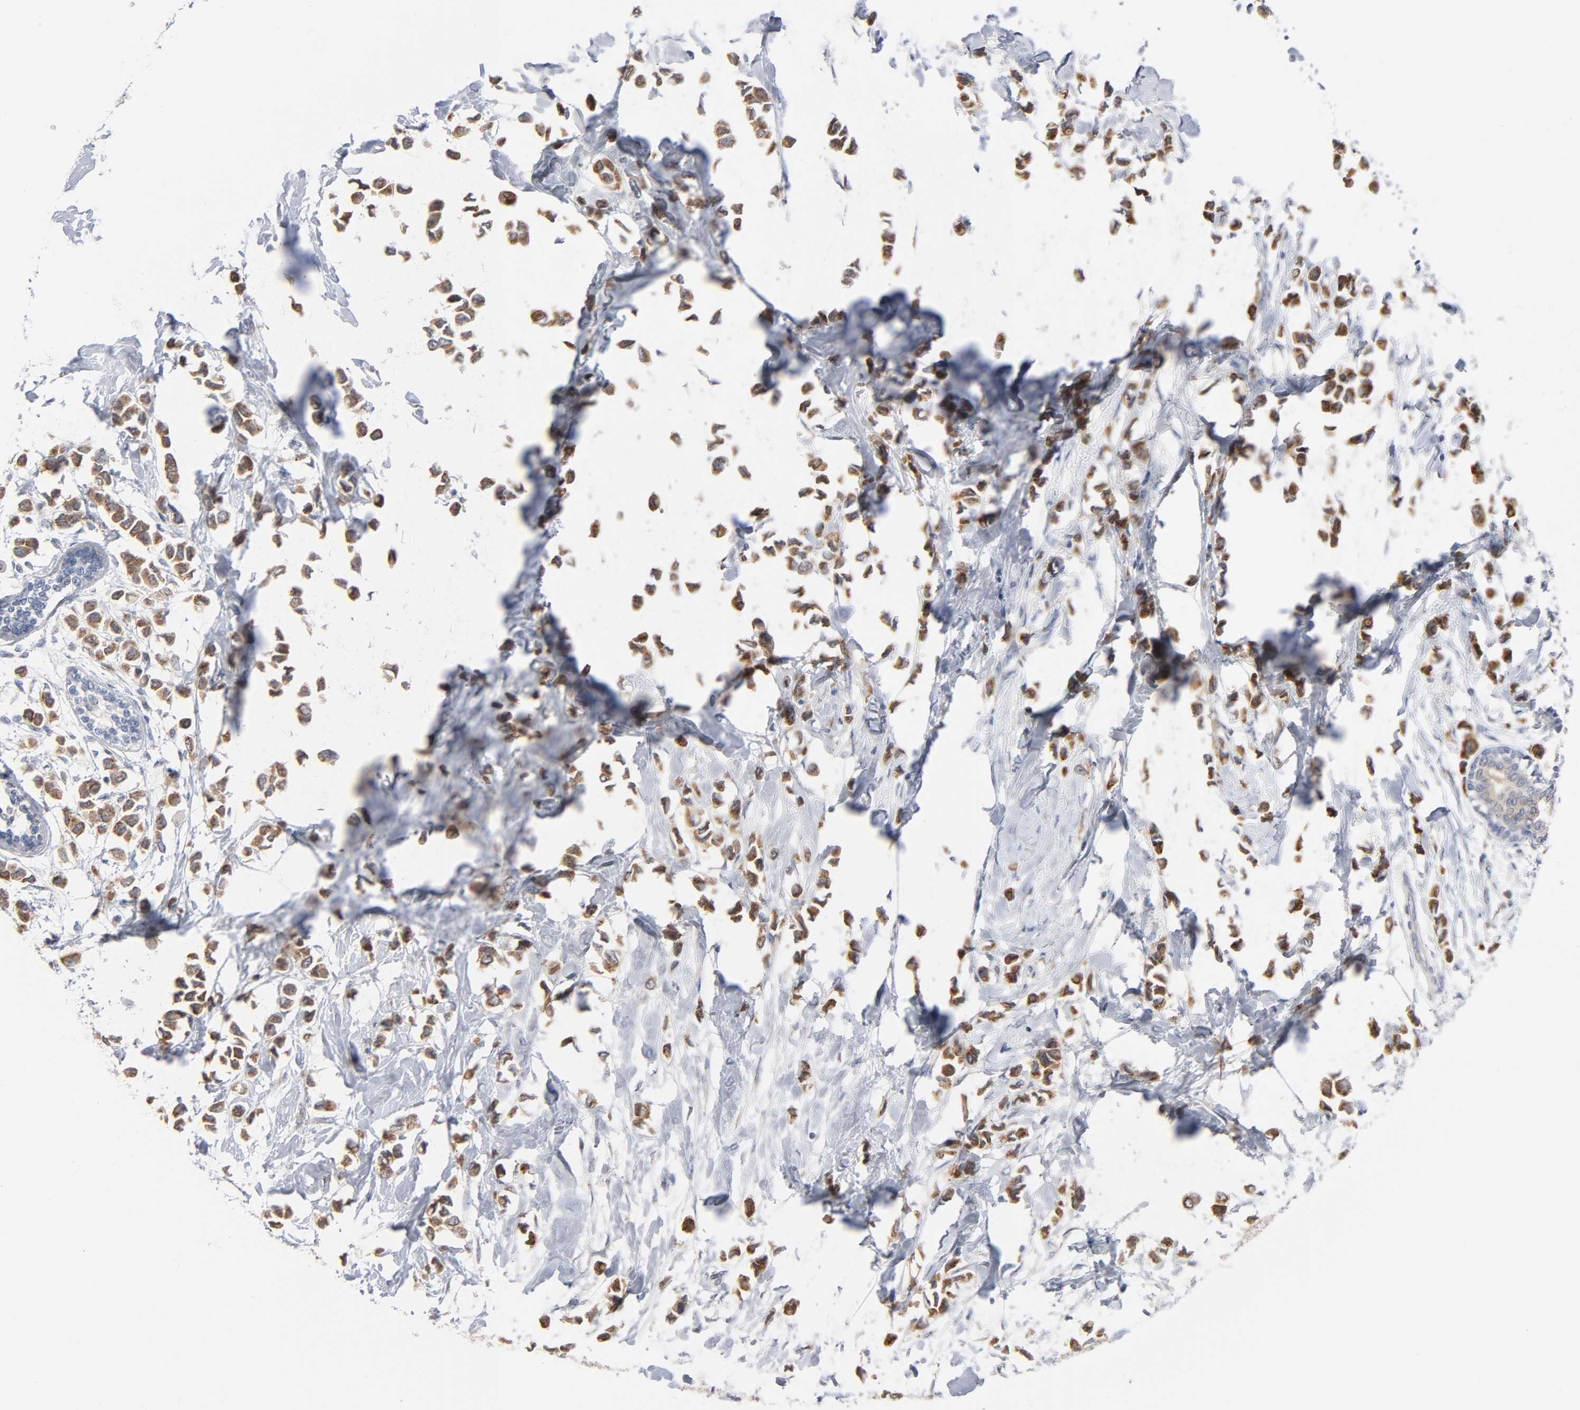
{"staining": {"intensity": "moderate", "quantity": ">75%", "location": "cytoplasmic/membranous"}, "tissue": "breast cancer", "cell_type": "Tumor cells", "image_type": "cancer", "snomed": [{"axis": "morphology", "description": "Lobular carcinoma"}, {"axis": "topography", "description": "Breast"}], "caption": "Human lobular carcinoma (breast) stained with a protein marker demonstrates moderate staining in tumor cells.", "gene": "AK7", "patient": {"sex": "female", "age": 51}}